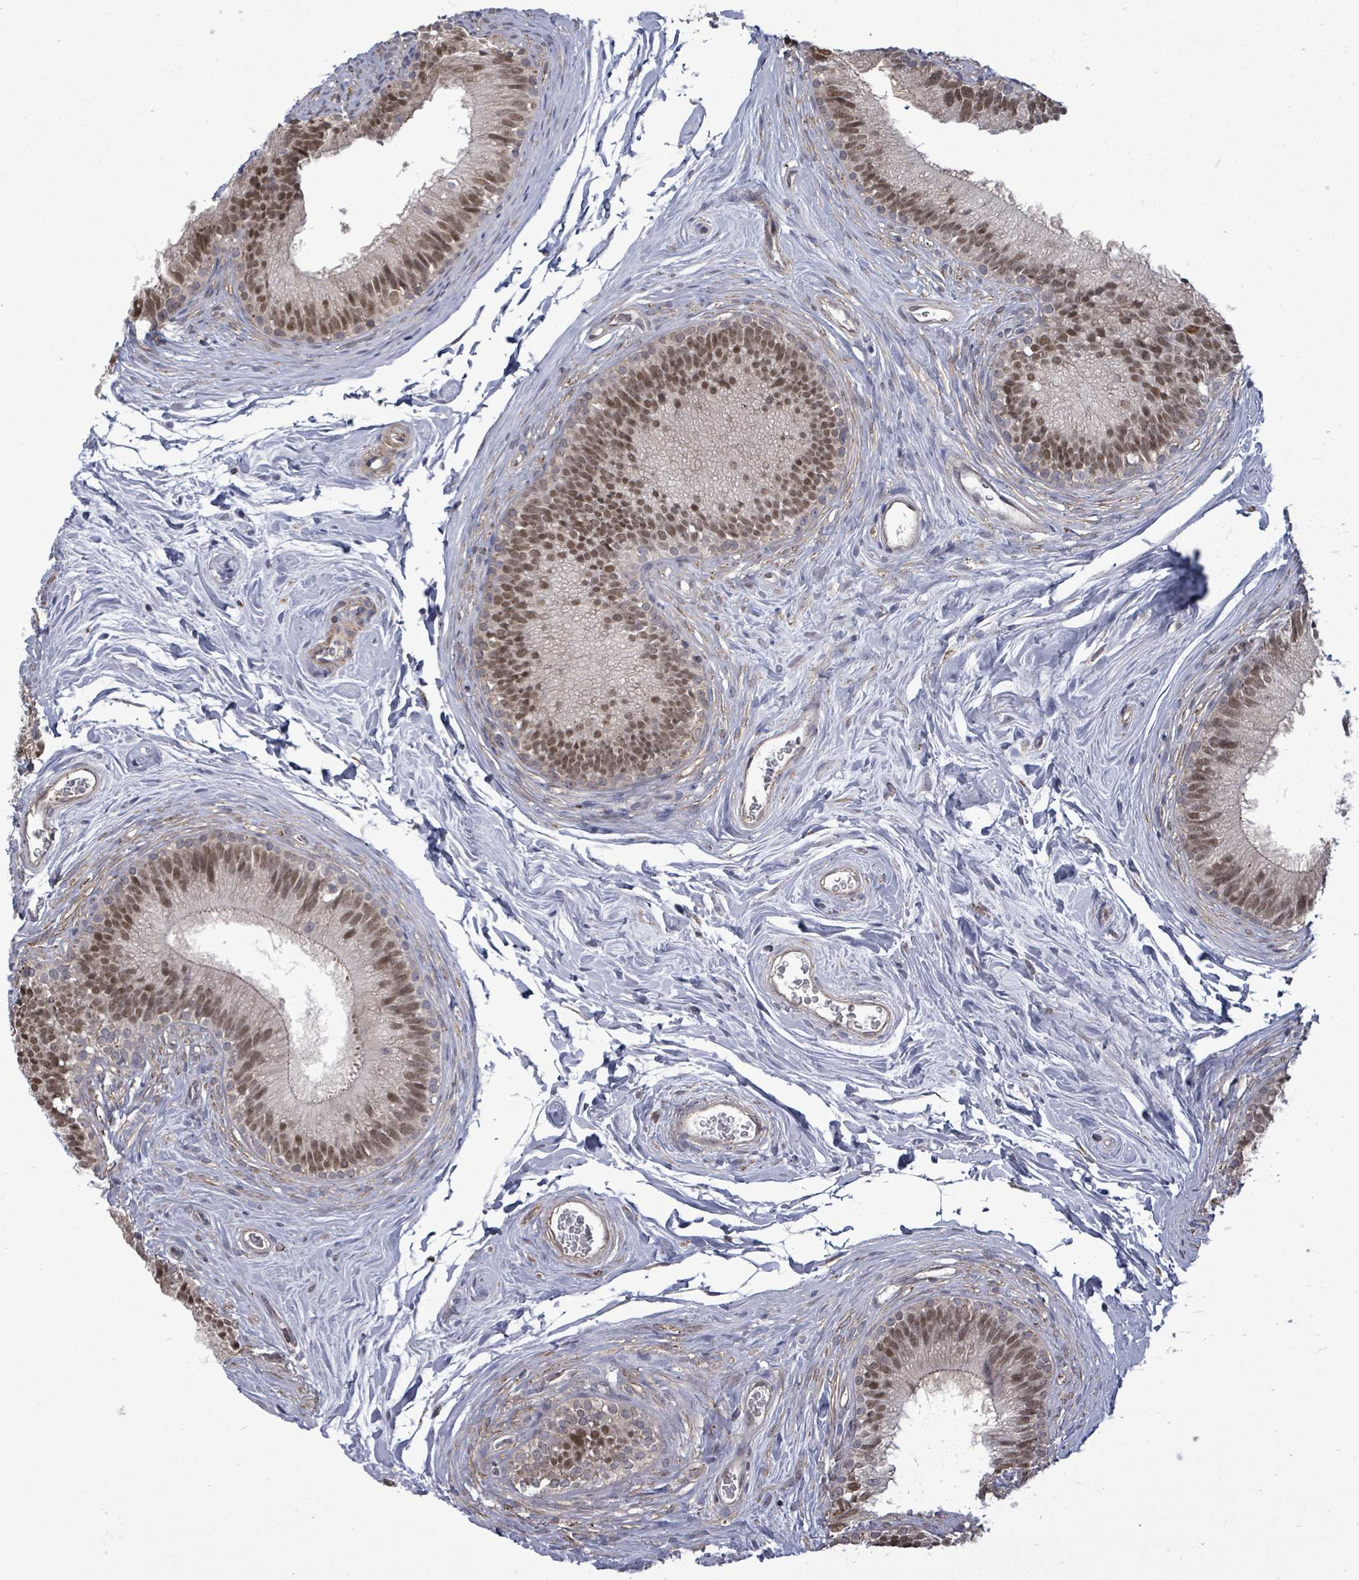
{"staining": {"intensity": "moderate", "quantity": "25%-75%", "location": "nuclear"}, "tissue": "epididymis", "cell_type": "Glandular cells", "image_type": "normal", "snomed": [{"axis": "morphology", "description": "Normal tissue, NOS"}, {"axis": "topography", "description": "Epididymis"}], "caption": "Immunohistochemistry staining of normal epididymis, which reveals medium levels of moderate nuclear positivity in approximately 25%-75% of glandular cells indicating moderate nuclear protein staining. The staining was performed using DAB (brown) for protein detection and nuclei were counterstained in hematoxylin (blue).", "gene": "PAPSS1", "patient": {"sex": "male", "age": 33}}